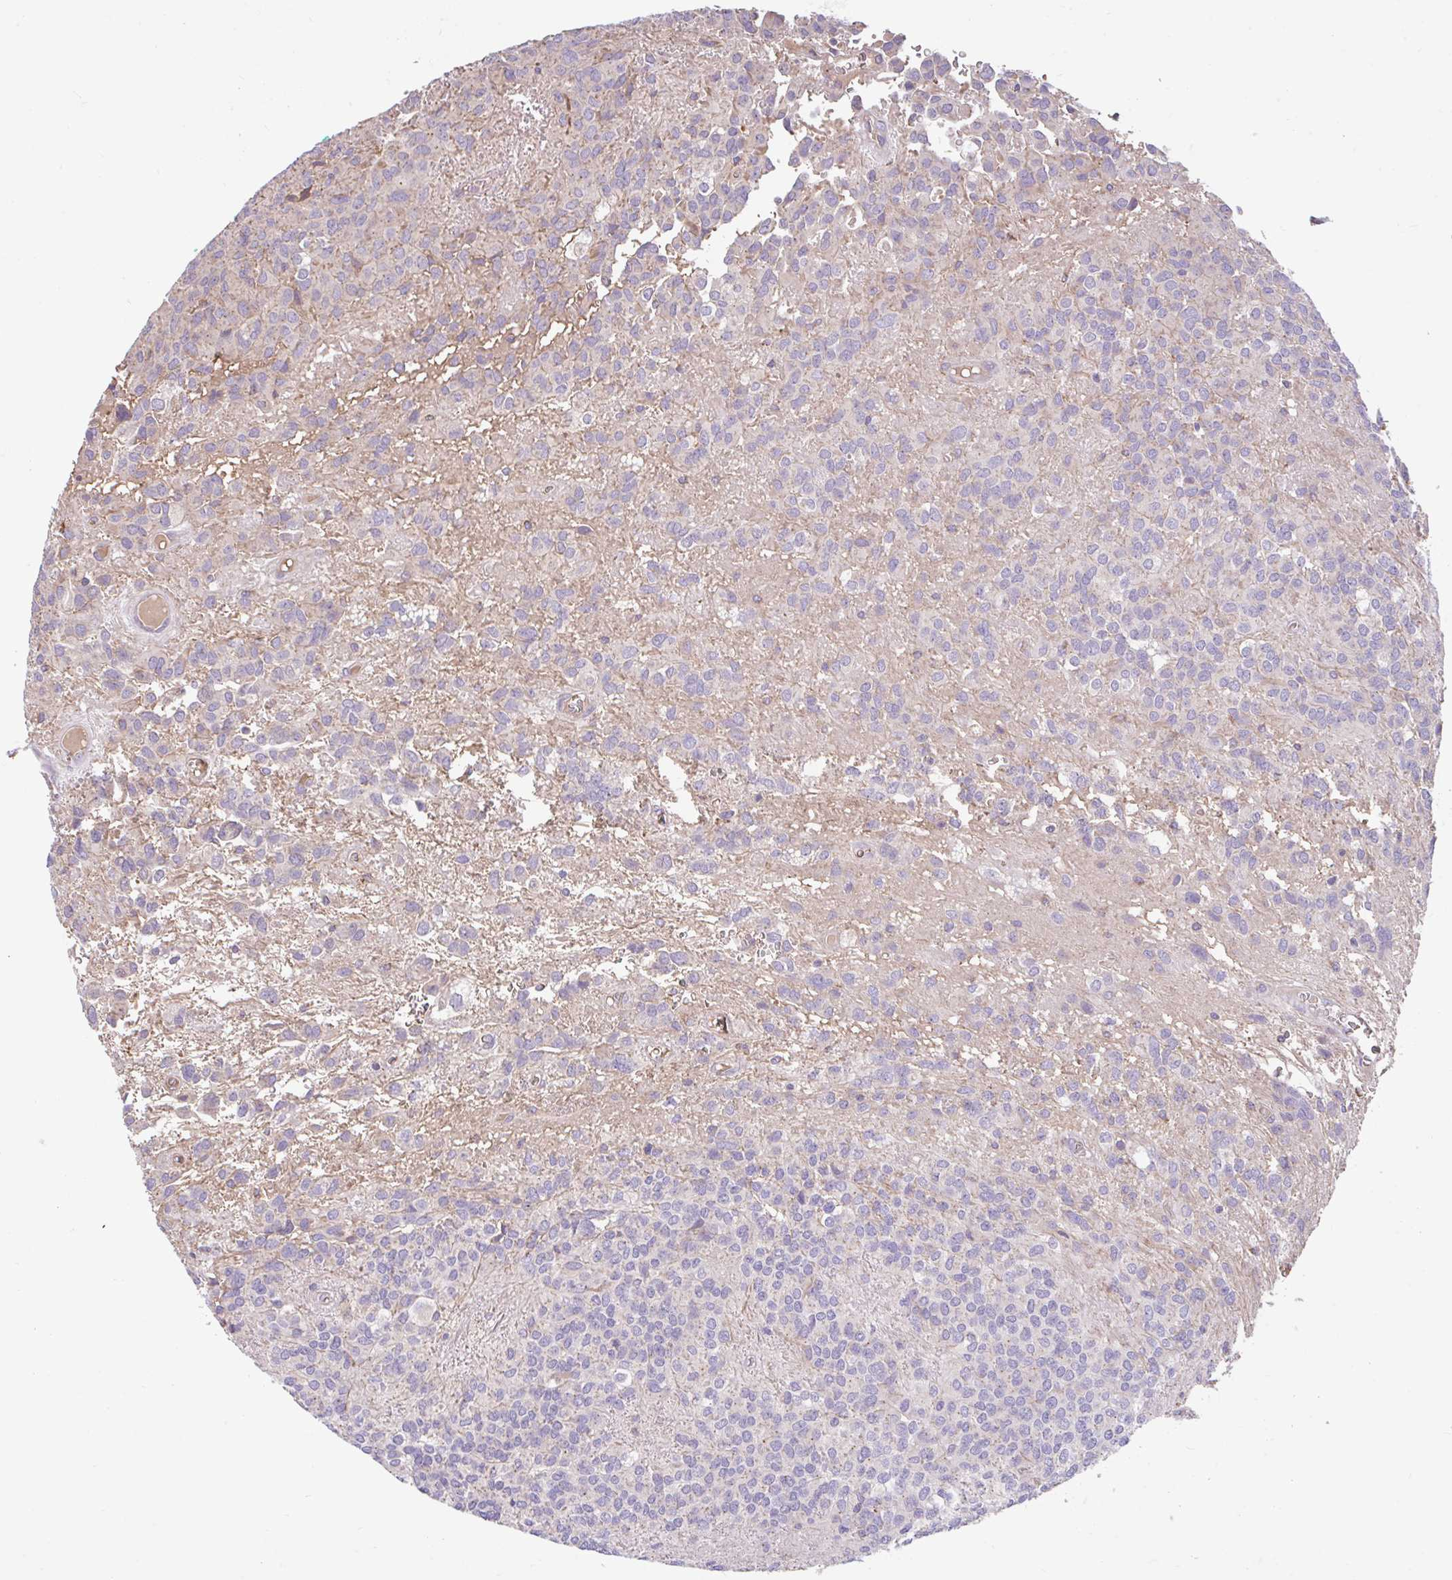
{"staining": {"intensity": "negative", "quantity": "none", "location": "none"}, "tissue": "glioma", "cell_type": "Tumor cells", "image_type": "cancer", "snomed": [{"axis": "morphology", "description": "Glioma, malignant, Low grade"}, {"axis": "topography", "description": "Brain"}], "caption": "The immunohistochemistry image has no significant staining in tumor cells of malignant glioma (low-grade) tissue.", "gene": "RALBP1", "patient": {"sex": "male", "age": 56}}